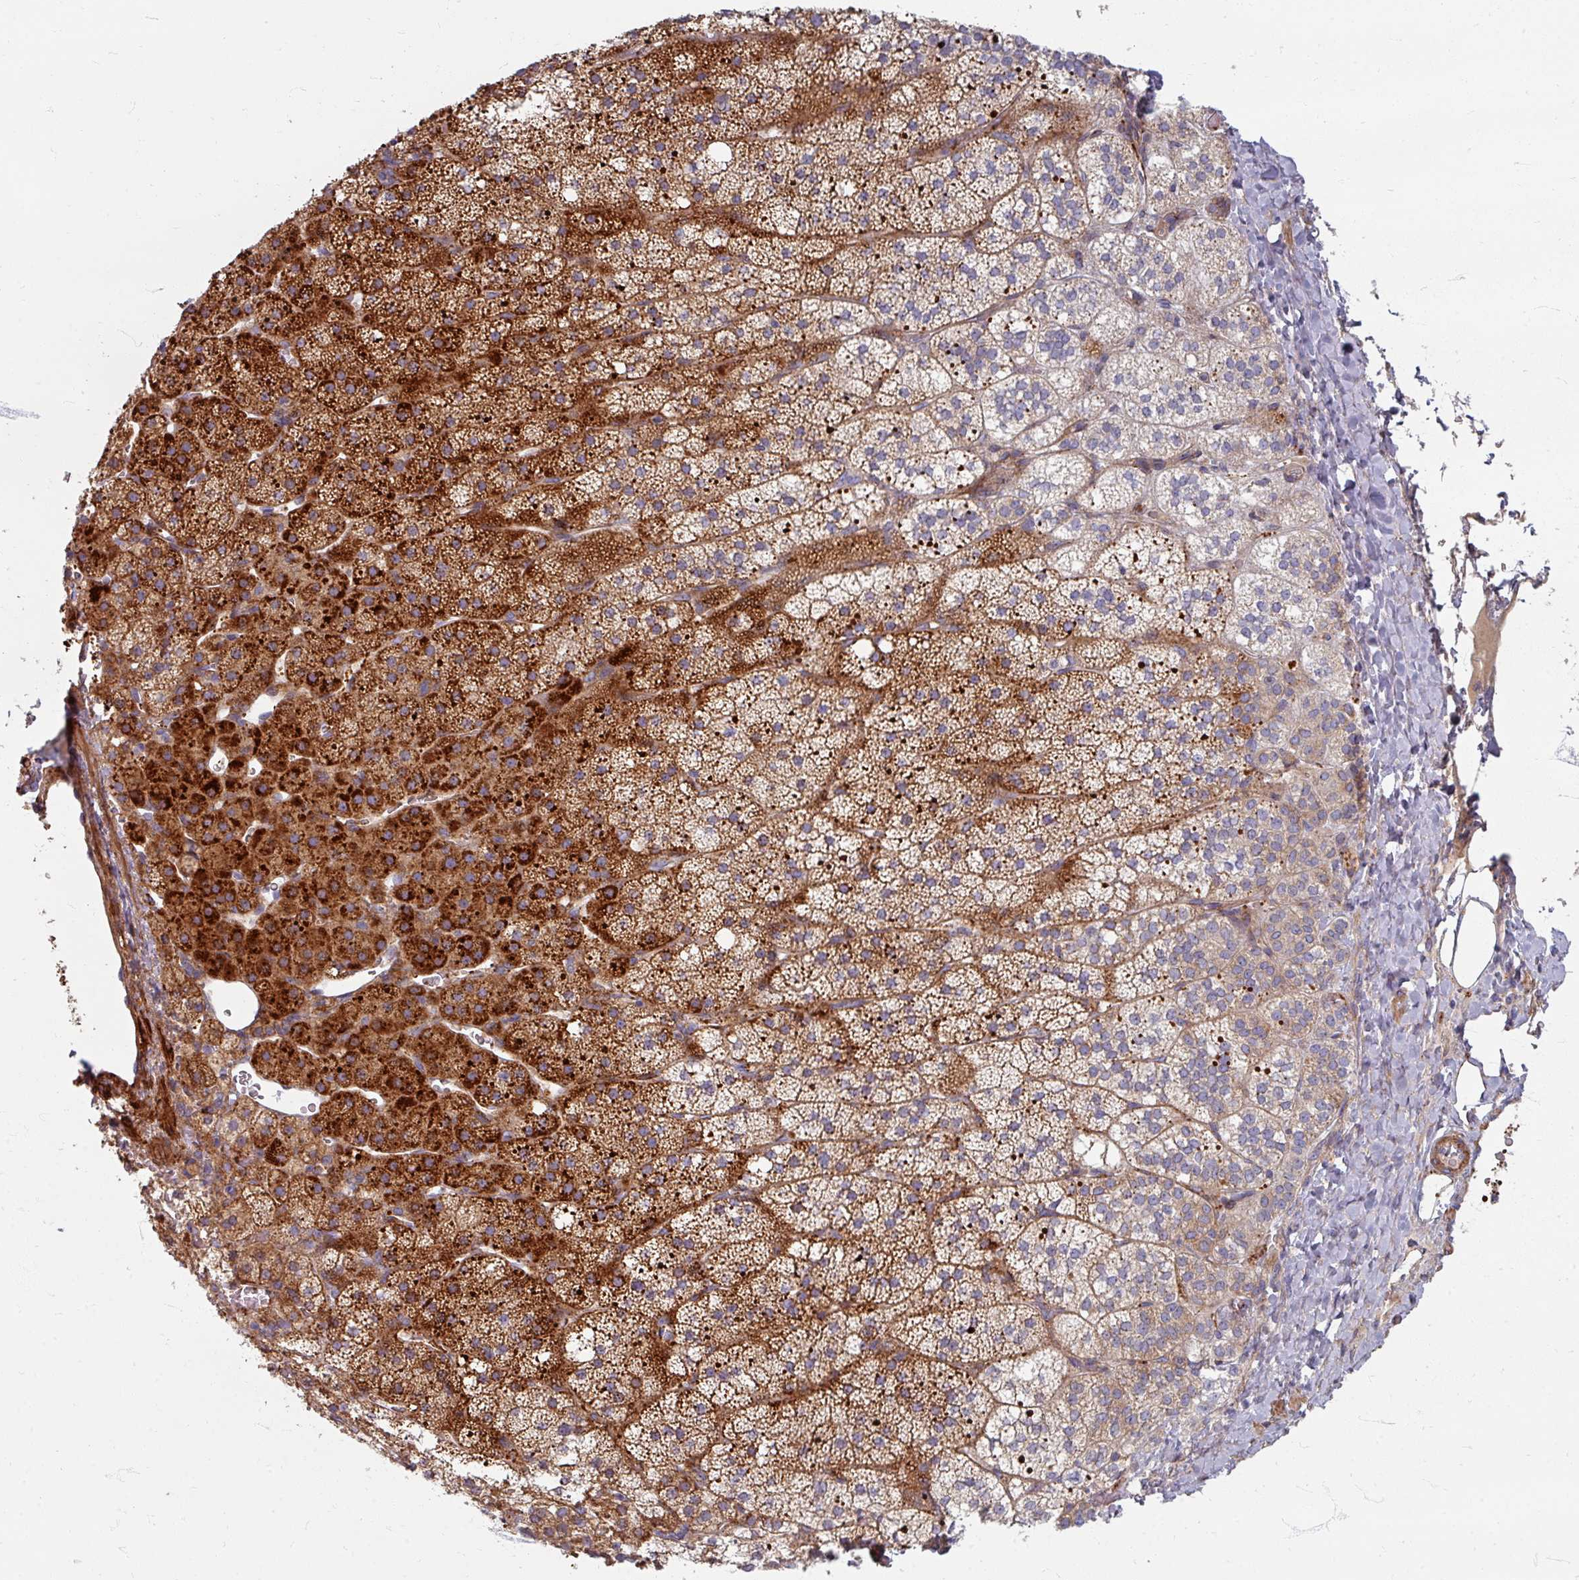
{"staining": {"intensity": "strong", "quantity": "25%-75%", "location": "cytoplasmic/membranous"}, "tissue": "adrenal gland", "cell_type": "Glandular cells", "image_type": "normal", "snomed": [{"axis": "morphology", "description": "Normal tissue, NOS"}, {"axis": "topography", "description": "Adrenal gland"}], "caption": "Immunohistochemical staining of normal adrenal gland displays strong cytoplasmic/membranous protein expression in approximately 25%-75% of glandular cells. The staining is performed using DAB (3,3'-diaminobenzidine) brown chromogen to label protein expression. The nuclei are counter-stained blue using hematoxylin.", "gene": "GABARAPL1", "patient": {"sex": "male", "age": 53}}